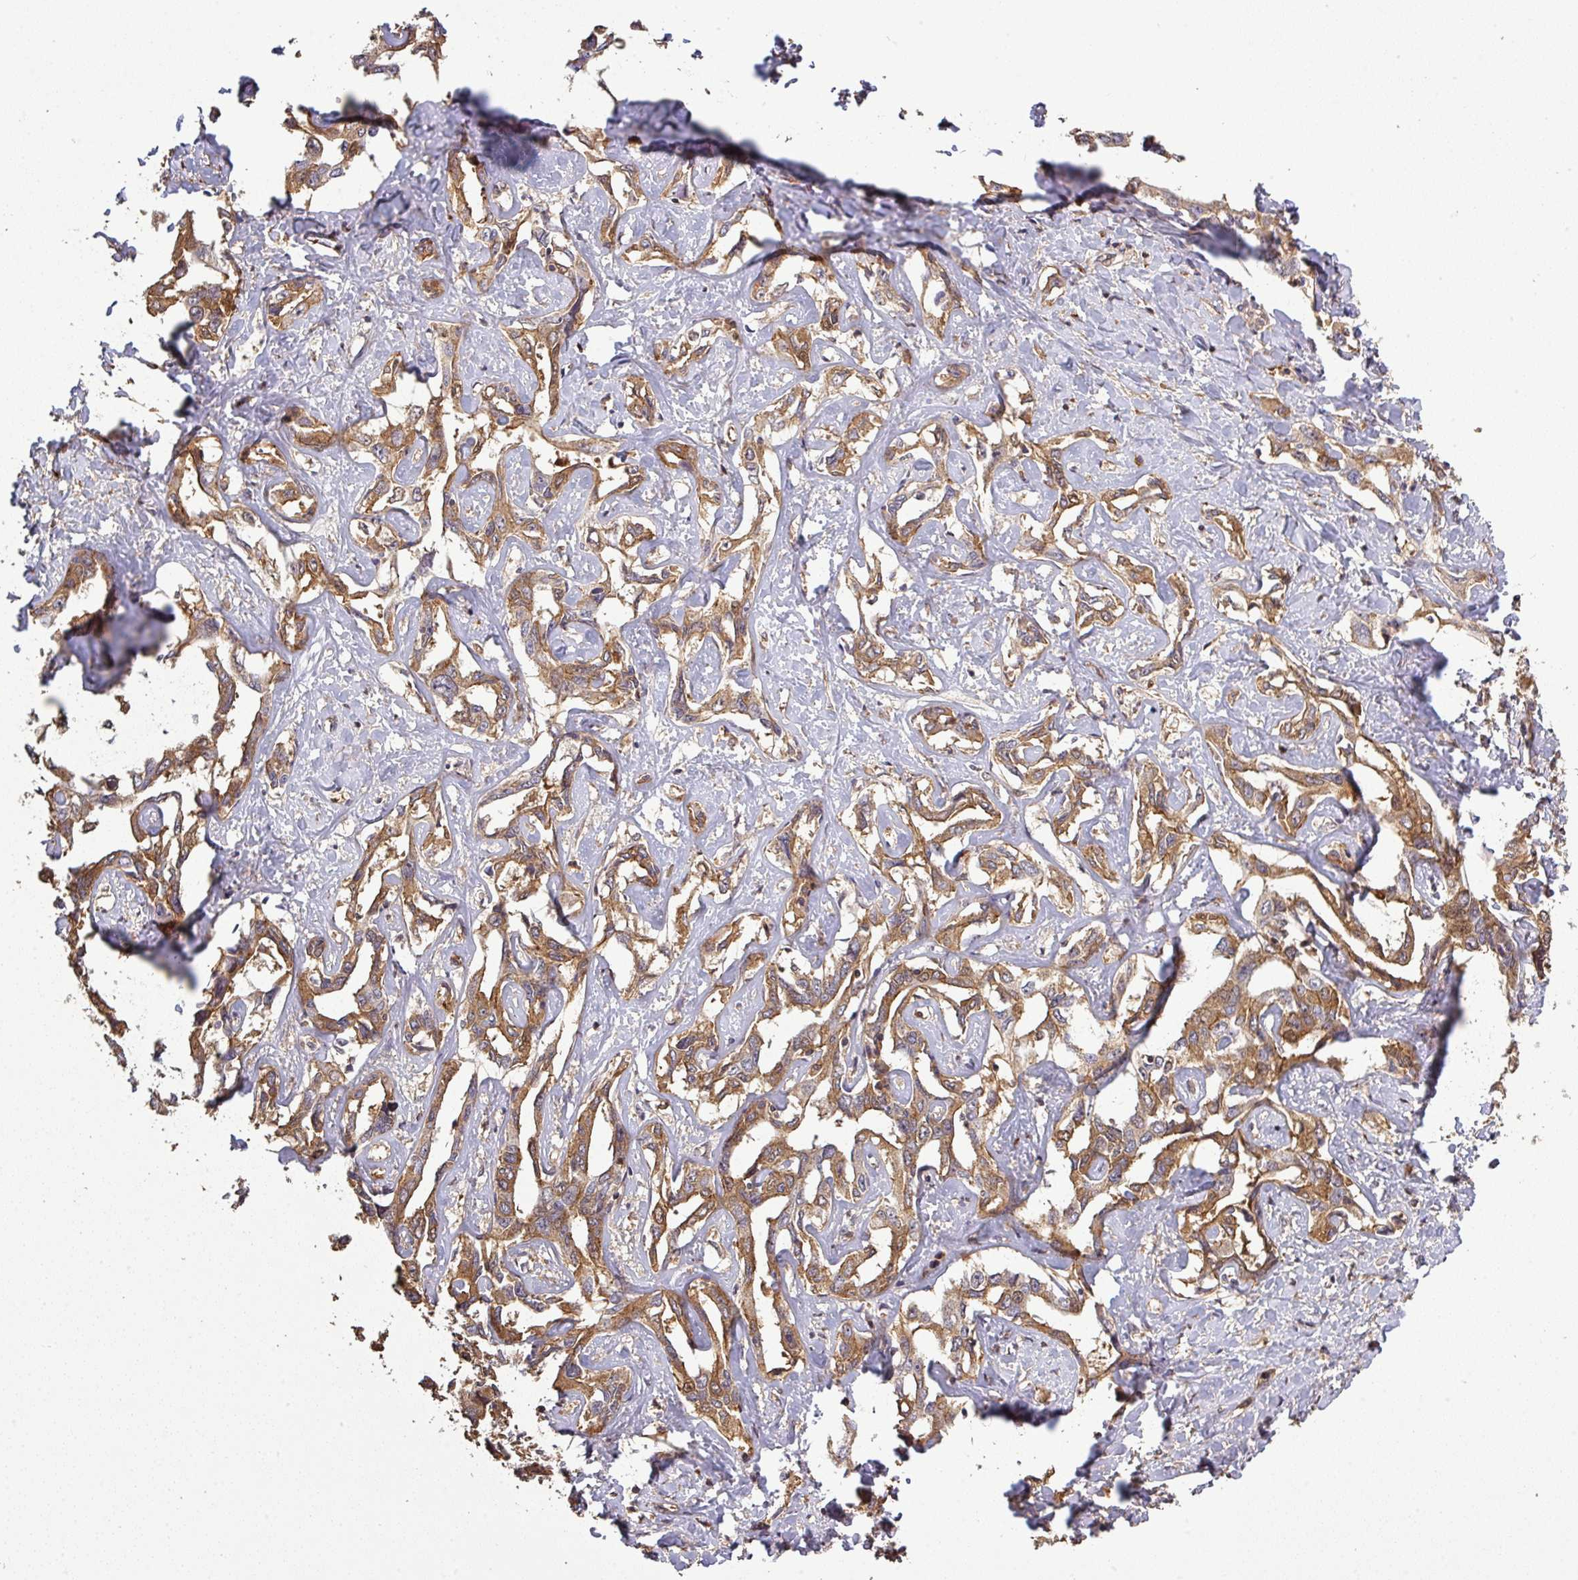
{"staining": {"intensity": "moderate", "quantity": "25%-75%", "location": "cytoplasmic/membranous"}, "tissue": "liver cancer", "cell_type": "Tumor cells", "image_type": "cancer", "snomed": [{"axis": "morphology", "description": "Cholangiocarcinoma"}, {"axis": "topography", "description": "Liver"}], "caption": "IHC (DAB (3,3'-diaminobenzidine)) staining of liver cancer demonstrates moderate cytoplasmic/membranous protein expression in about 25%-75% of tumor cells. (Stains: DAB in brown, nuclei in blue, Microscopy: brightfield microscopy at high magnification).", "gene": "ISLR", "patient": {"sex": "male", "age": 59}}